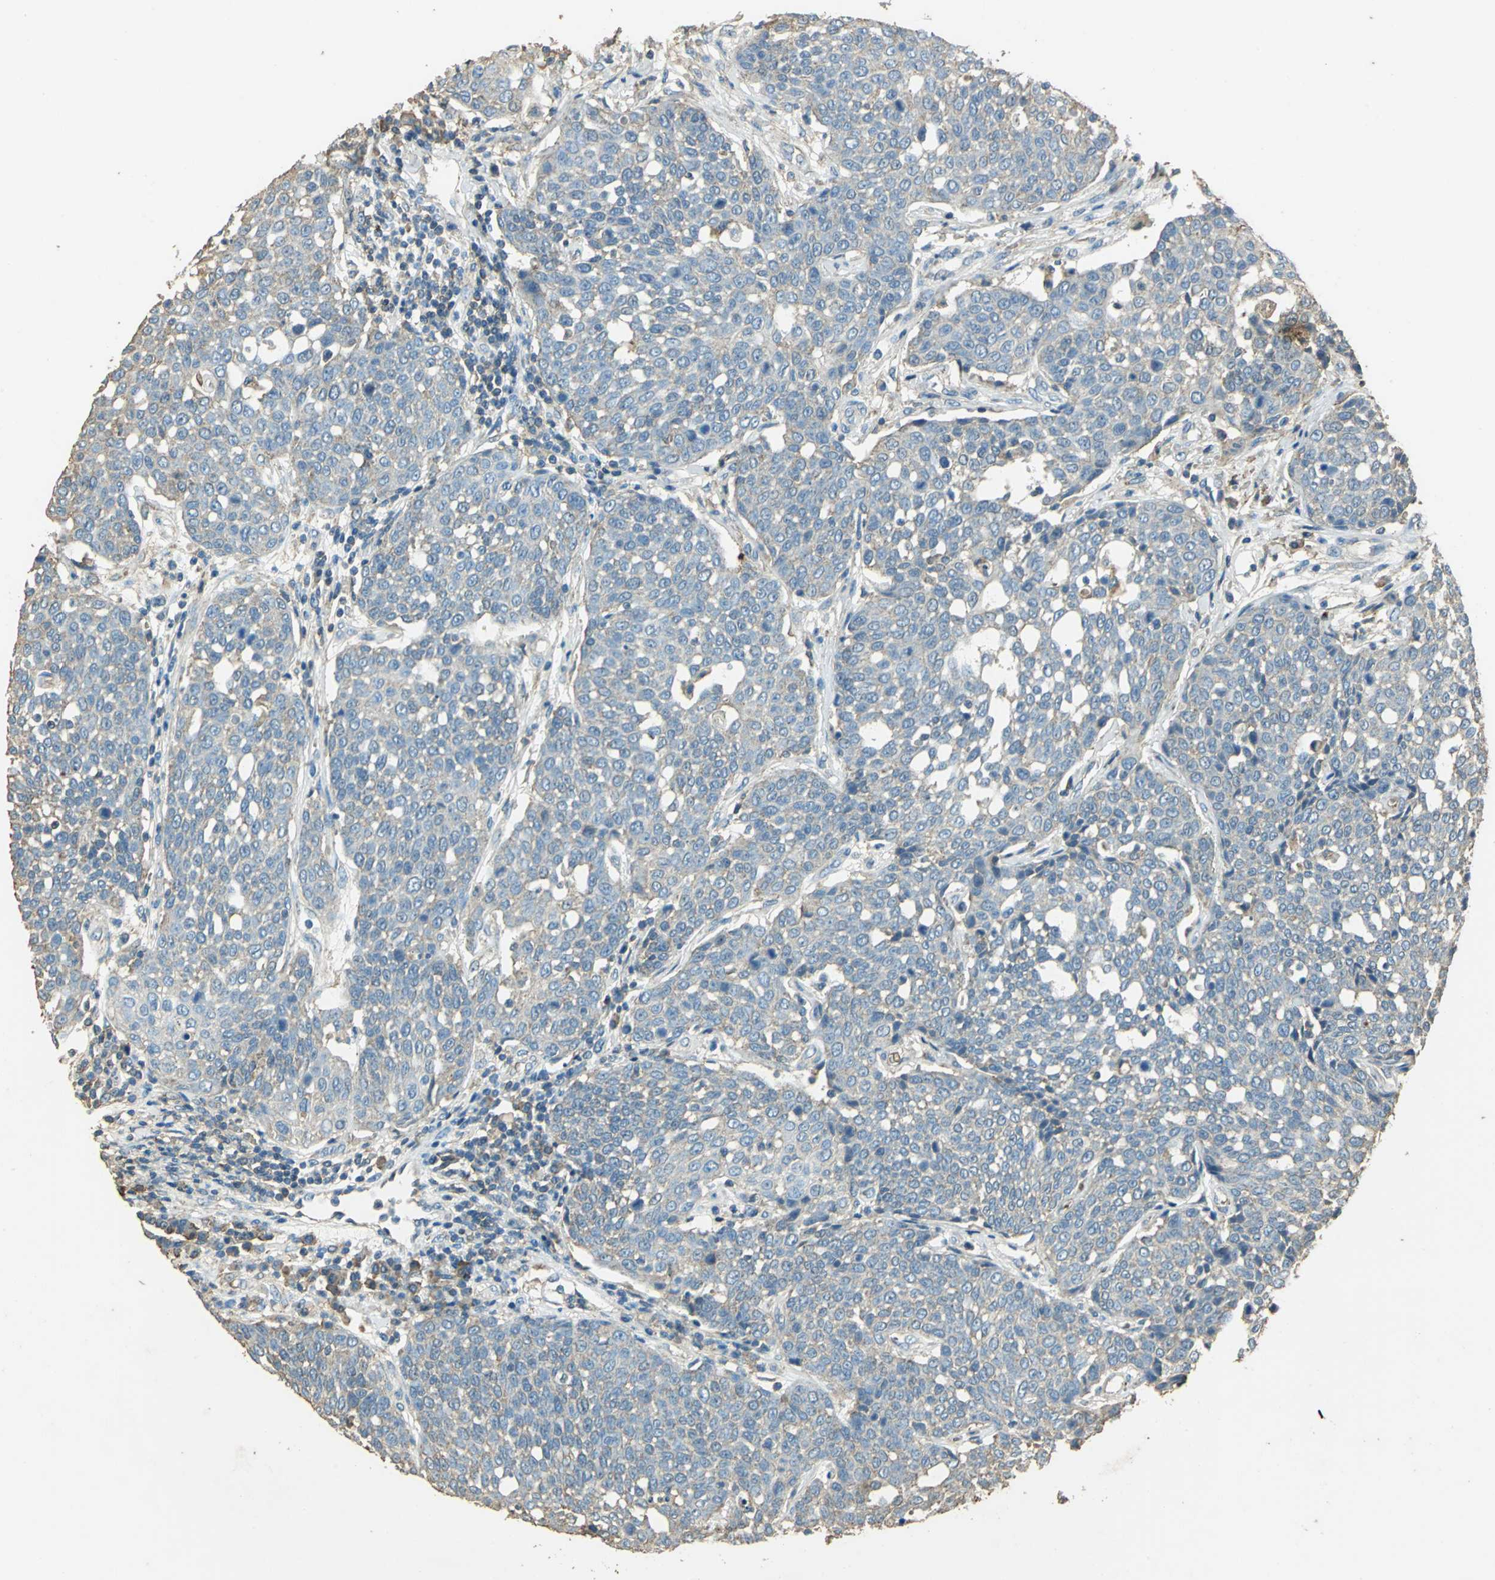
{"staining": {"intensity": "weak", "quantity": "25%-75%", "location": "cytoplasmic/membranous"}, "tissue": "cervical cancer", "cell_type": "Tumor cells", "image_type": "cancer", "snomed": [{"axis": "morphology", "description": "Squamous cell carcinoma, NOS"}, {"axis": "topography", "description": "Cervix"}], "caption": "An image of human cervical cancer stained for a protein exhibits weak cytoplasmic/membranous brown staining in tumor cells.", "gene": "TRAPPC2", "patient": {"sex": "female", "age": 34}}